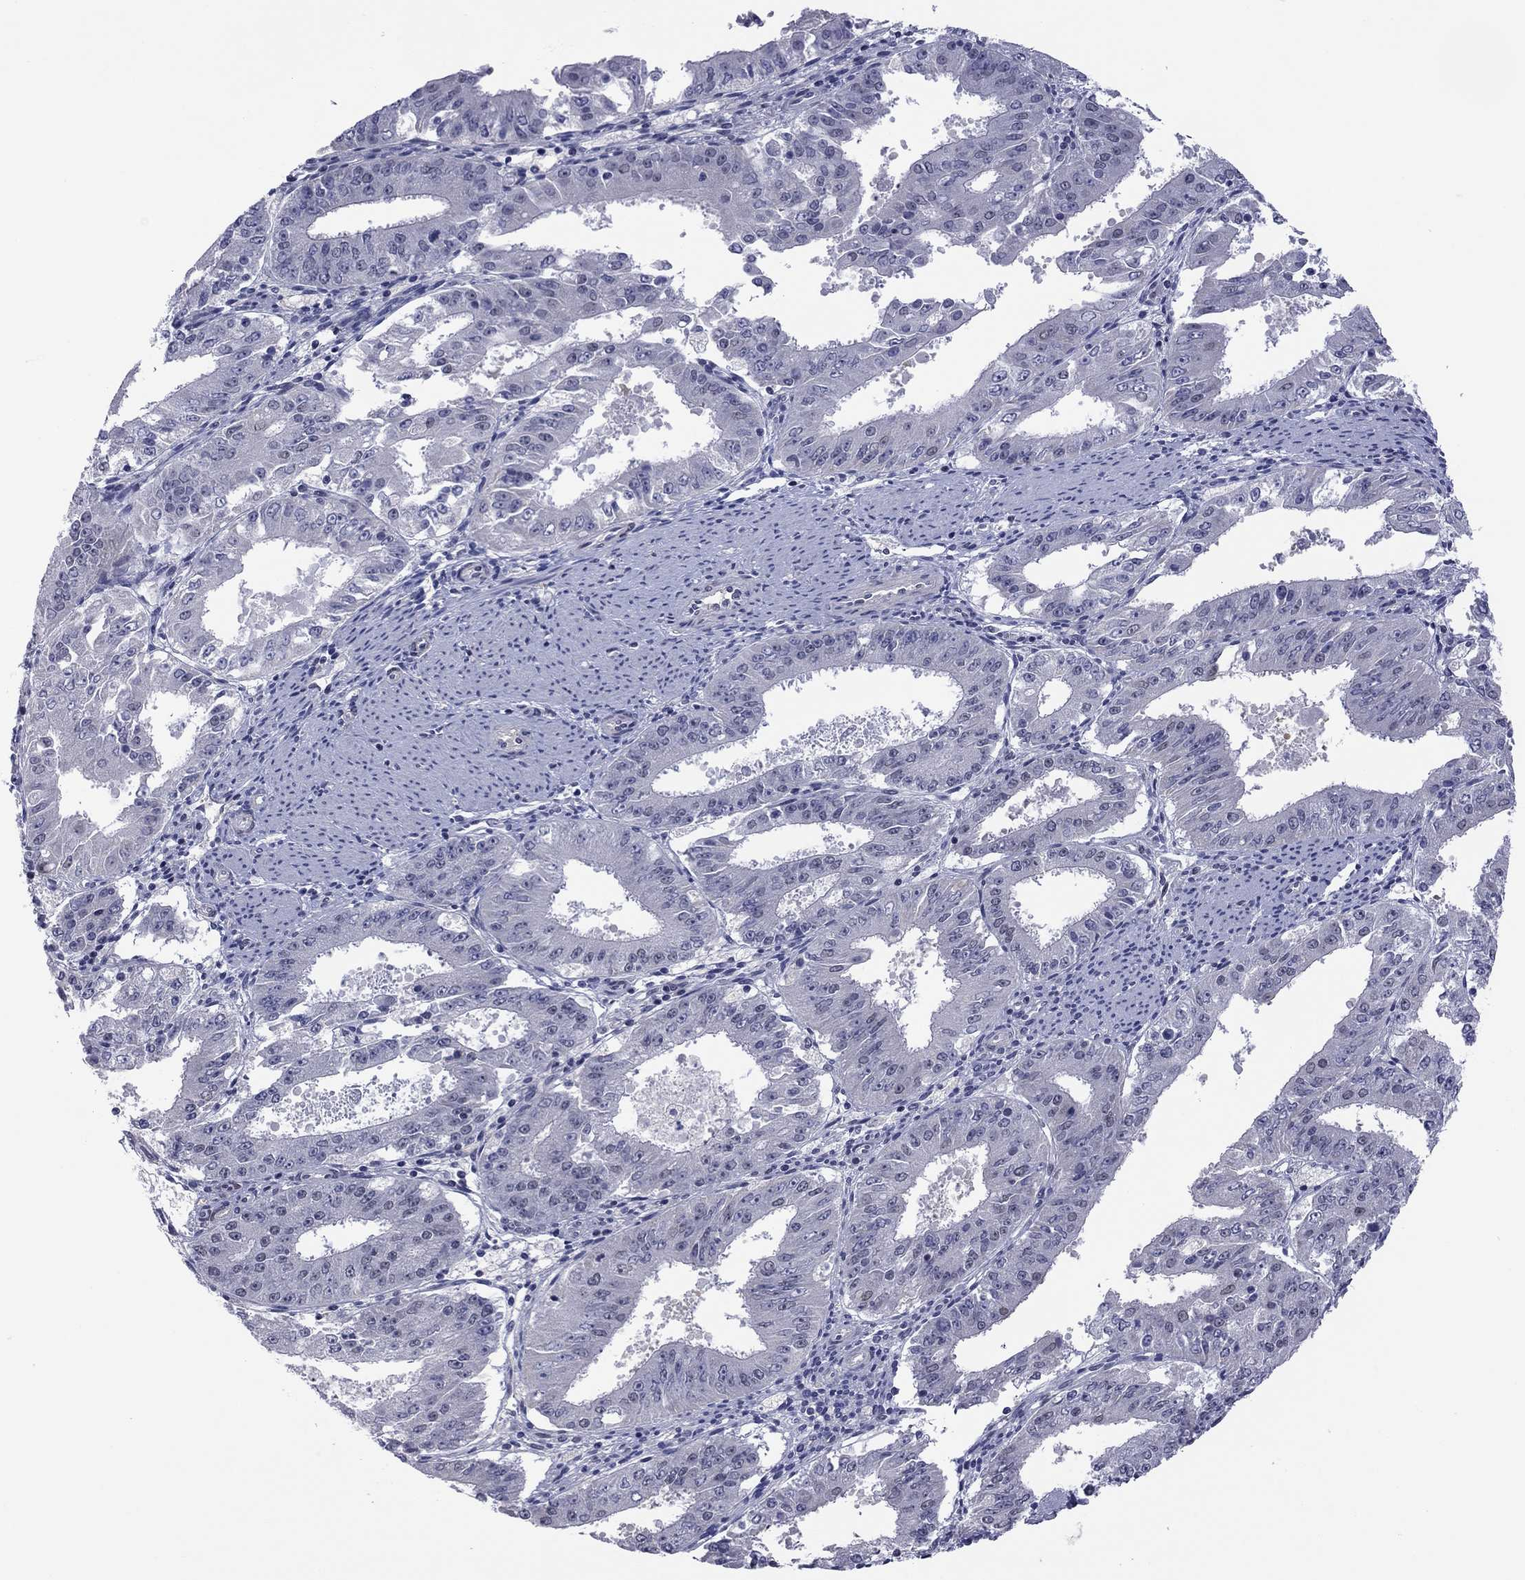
{"staining": {"intensity": "negative", "quantity": "none", "location": "none"}, "tissue": "ovarian cancer", "cell_type": "Tumor cells", "image_type": "cancer", "snomed": [{"axis": "morphology", "description": "Carcinoma, endometroid"}, {"axis": "topography", "description": "Ovary"}], "caption": "Ovarian endometroid carcinoma was stained to show a protein in brown. There is no significant staining in tumor cells.", "gene": "POU5F2", "patient": {"sex": "female", "age": 42}}